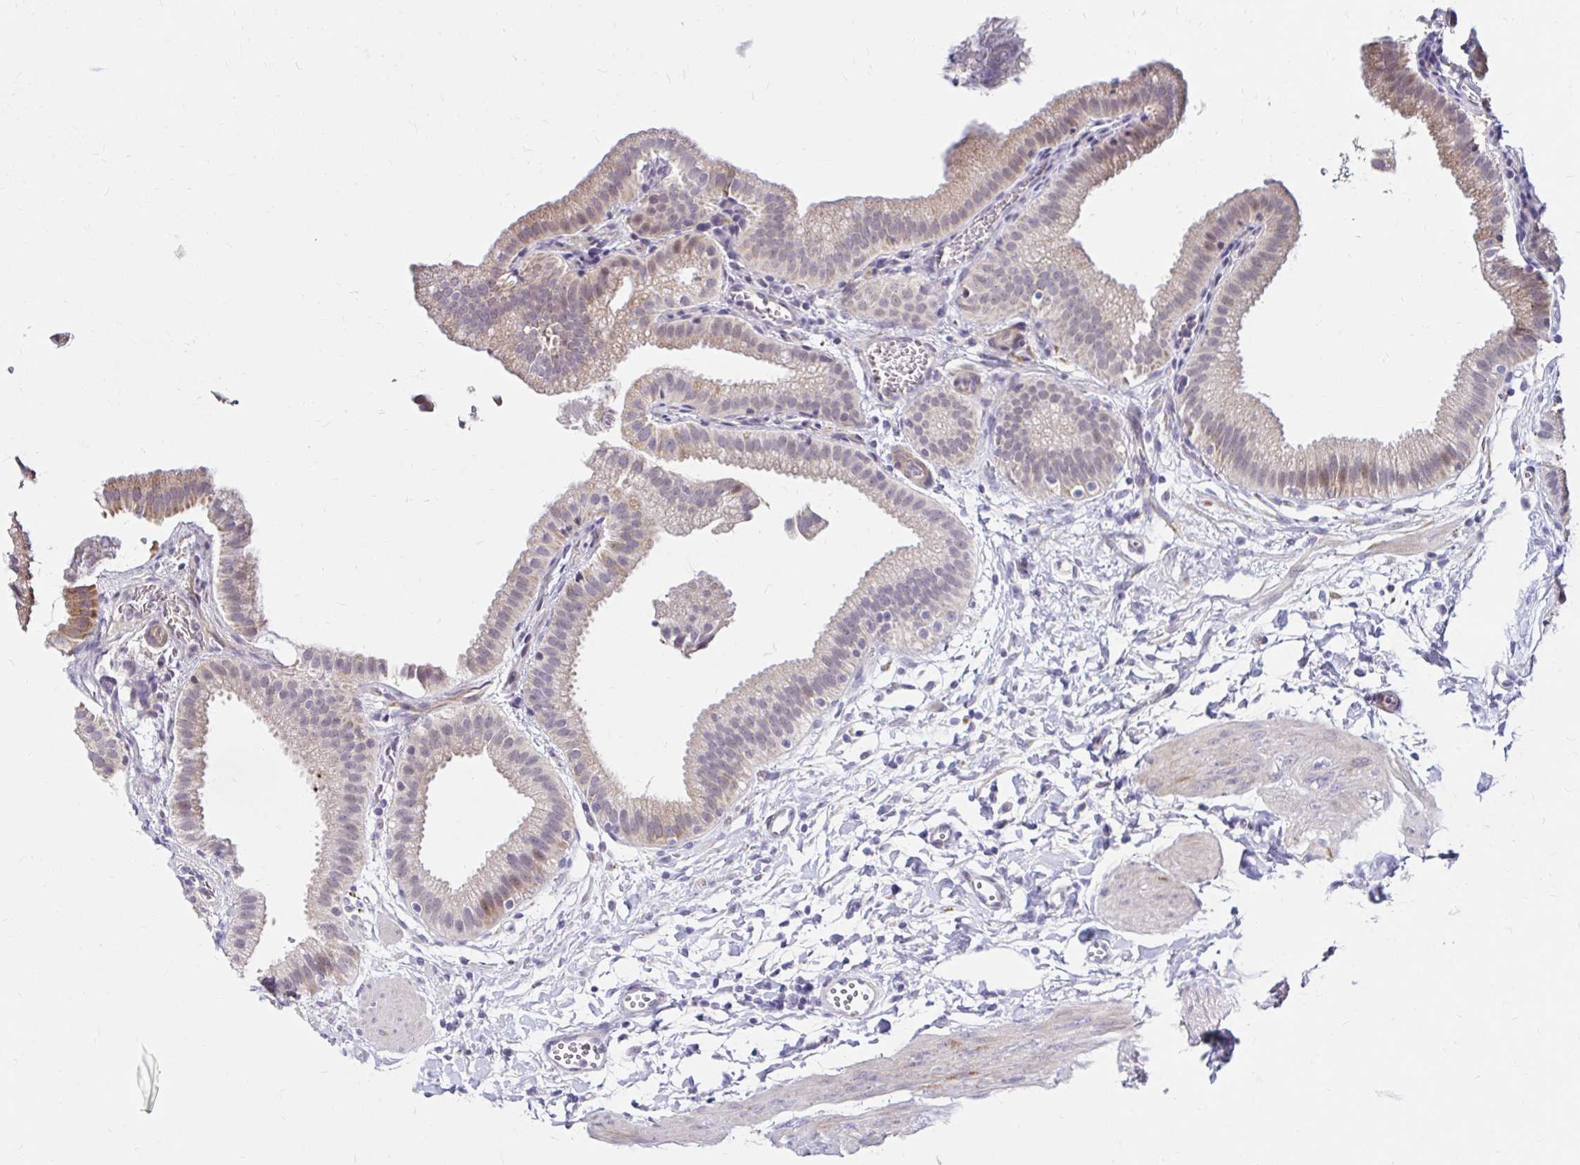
{"staining": {"intensity": "weak", "quantity": "25%-75%", "location": "cytoplasmic/membranous,nuclear"}, "tissue": "gallbladder", "cell_type": "Glandular cells", "image_type": "normal", "snomed": [{"axis": "morphology", "description": "Normal tissue, NOS"}, {"axis": "topography", "description": "Gallbladder"}], "caption": "An immunohistochemistry photomicrograph of normal tissue is shown. Protein staining in brown labels weak cytoplasmic/membranous,nuclear positivity in gallbladder within glandular cells. (Stains: DAB in brown, nuclei in blue, Microscopy: brightfield microscopy at high magnification).", "gene": "GUCY1A1", "patient": {"sex": "female", "age": 63}}